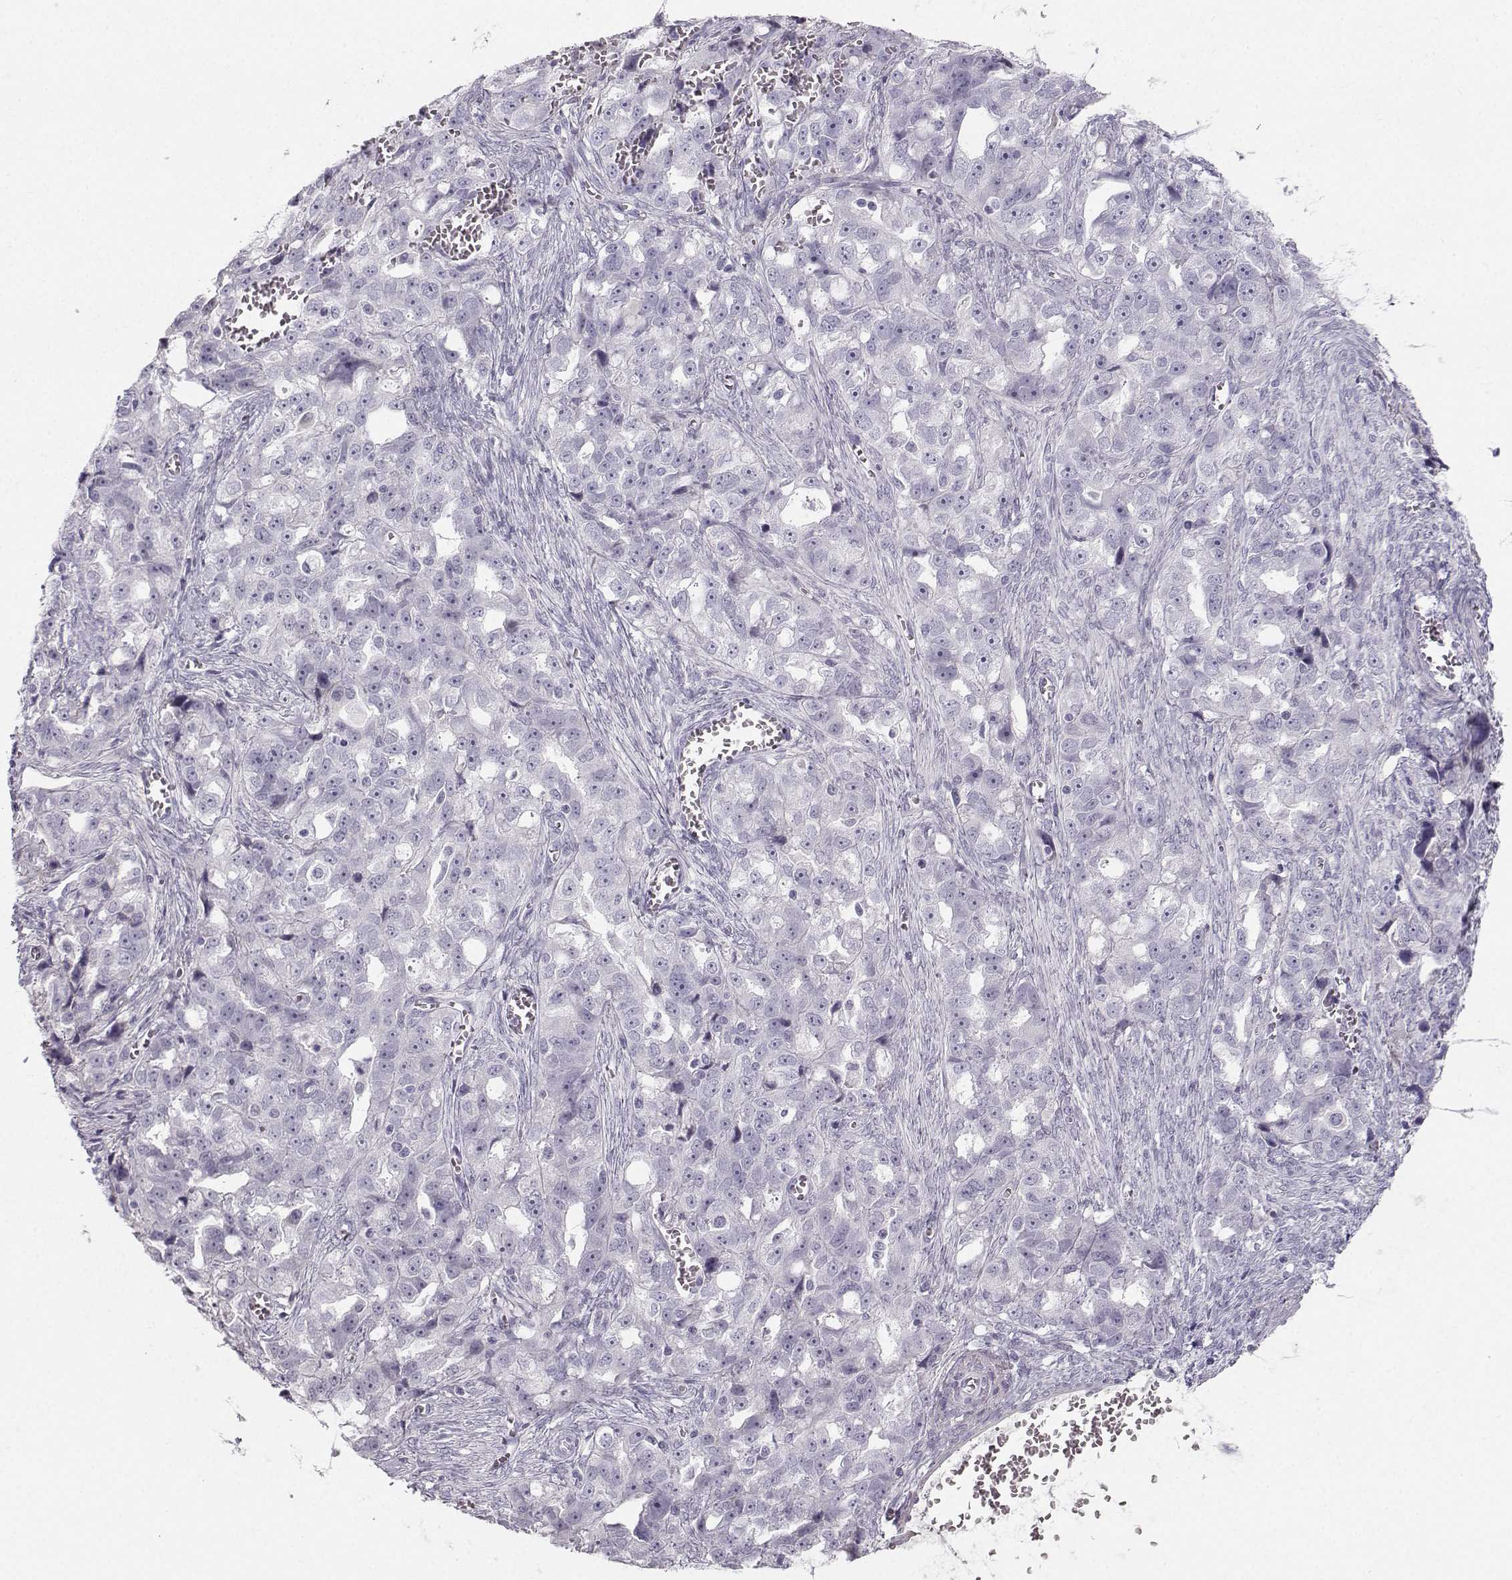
{"staining": {"intensity": "negative", "quantity": "none", "location": "none"}, "tissue": "ovarian cancer", "cell_type": "Tumor cells", "image_type": "cancer", "snomed": [{"axis": "morphology", "description": "Cystadenocarcinoma, serous, NOS"}, {"axis": "topography", "description": "Ovary"}], "caption": "Immunohistochemical staining of ovarian cancer (serous cystadenocarcinoma) demonstrates no significant expression in tumor cells. (Brightfield microscopy of DAB (3,3'-diaminobenzidine) immunohistochemistry at high magnification).", "gene": "CASR", "patient": {"sex": "female", "age": 51}}